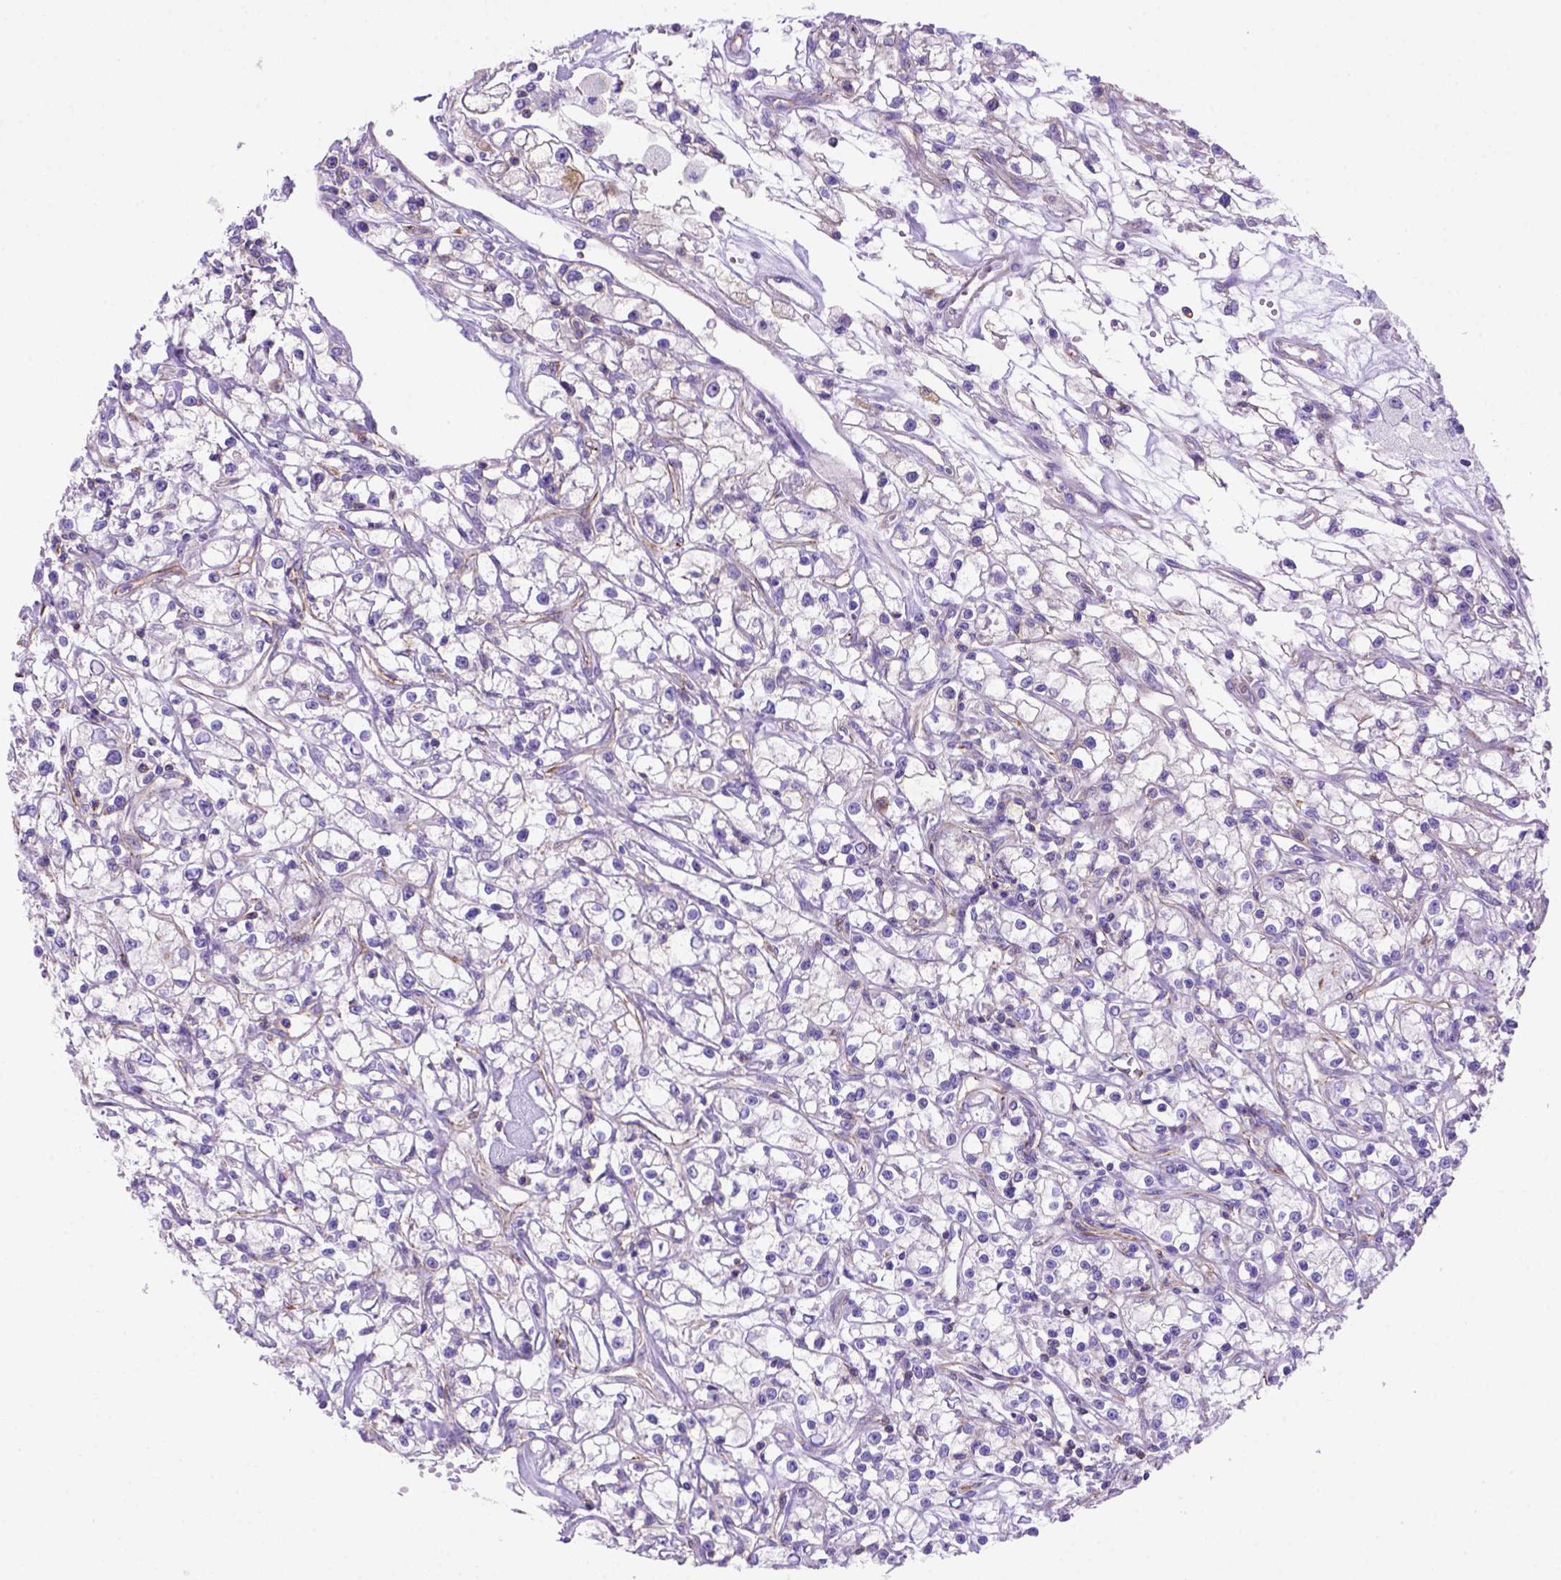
{"staining": {"intensity": "negative", "quantity": "none", "location": "none"}, "tissue": "renal cancer", "cell_type": "Tumor cells", "image_type": "cancer", "snomed": [{"axis": "morphology", "description": "Adenocarcinoma, NOS"}, {"axis": "topography", "description": "Kidney"}], "caption": "Immunohistochemical staining of human renal cancer demonstrates no significant expression in tumor cells.", "gene": "PEX12", "patient": {"sex": "female", "age": 59}}